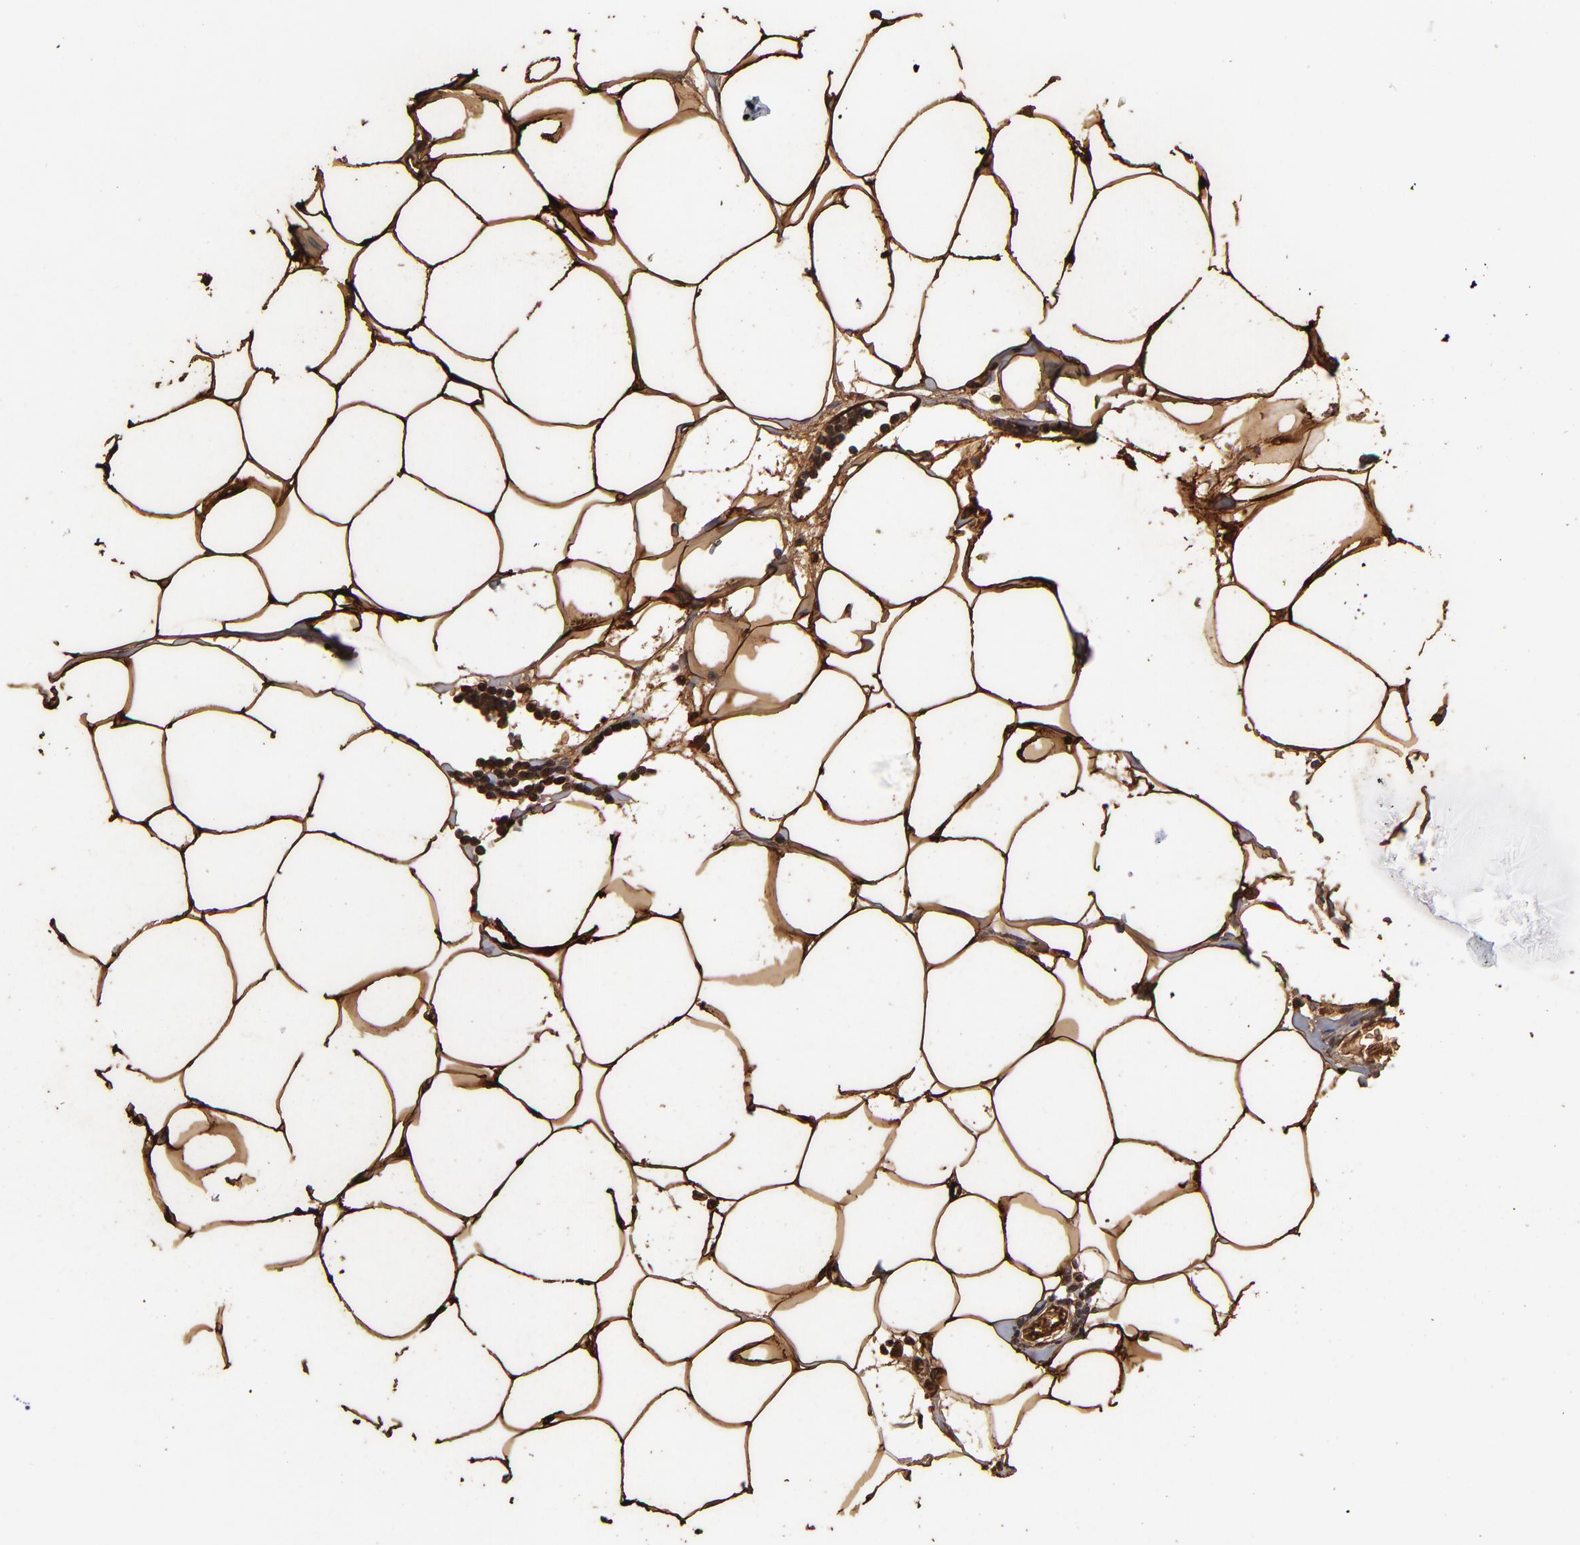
{"staining": {"intensity": "strong", "quantity": ">75%", "location": "cytoplasmic/membranous"}, "tissue": "adipose tissue", "cell_type": "Adipocytes", "image_type": "normal", "snomed": [{"axis": "morphology", "description": "Normal tissue, NOS"}, {"axis": "morphology", "description": "Adenocarcinoma, NOS"}, {"axis": "topography", "description": "Colon"}, {"axis": "topography", "description": "Peripheral nerve tissue"}], "caption": "Immunohistochemistry staining of normal adipose tissue, which exhibits high levels of strong cytoplasmic/membranous expression in approximately >75% of adipocytes indicating strong cytoplasmic/membranous protein staining. The staining was performed using DAB (brown) for protein detection and nuclei were counterstained in hematoxylin (blue).", "gene": "FABP4", "patient": {"sex": "male", "age": 14}}